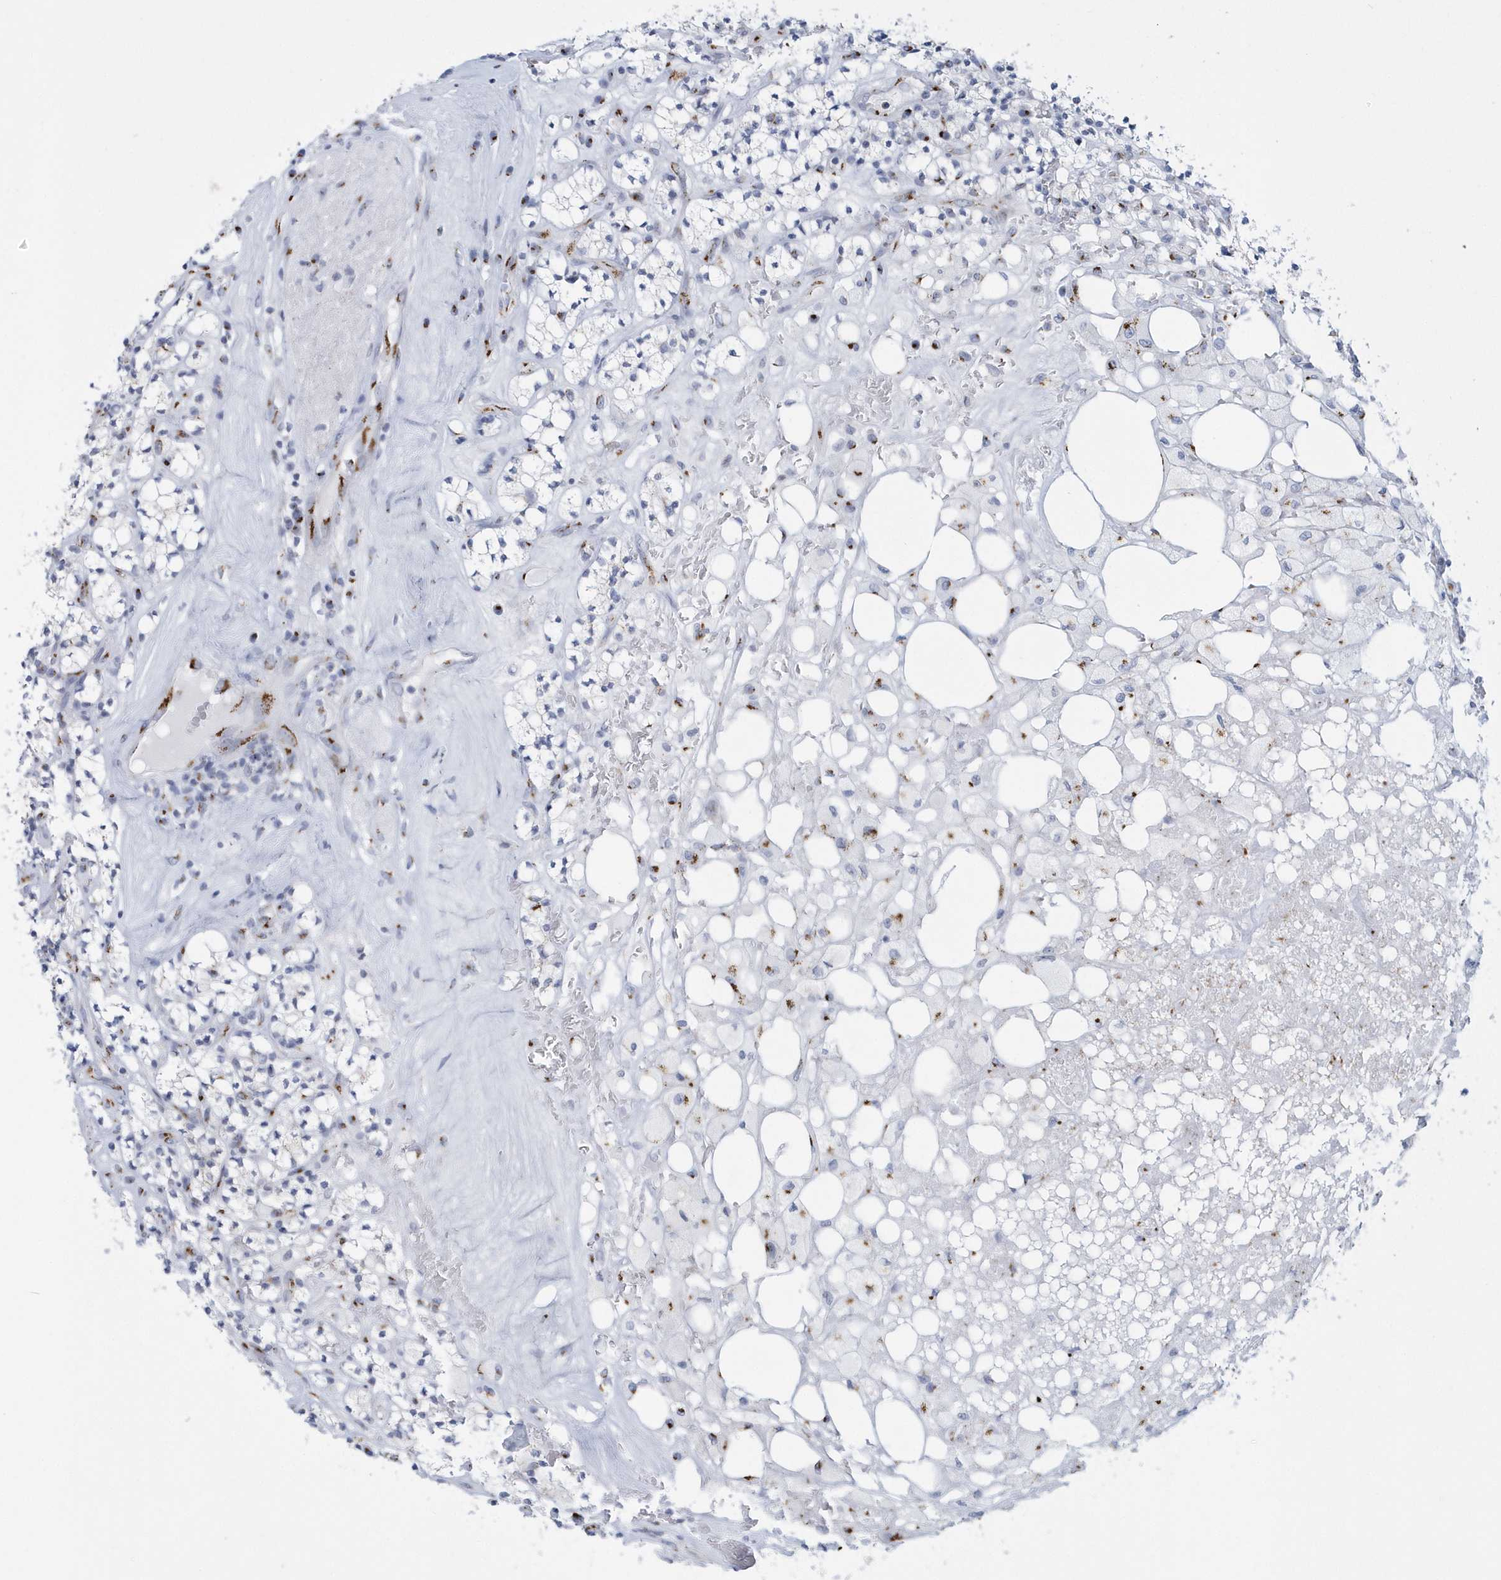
{"staining": {"intensity": "weak", "quantity": "<25%", "location": "cytoplasmic/membranous"}, "tissue": "renal cancer", "cell_type": "Tumor cells", "image_type": "cancer", "snomed": [{"axis": "morphology", "description": "Adenocarcinoma, NOS"}, {"axis": "topography", "description": "Kidney"}], "caption": "This histopathology image is of adenocarcinoma (renal) stained with immunohistochemistry to label a protein in brown with the nuclei are counter-stained blue. There is no positivity in tumor cells.", "gene": "SLX9", "patient": {"sex": "male", "age": 77}}